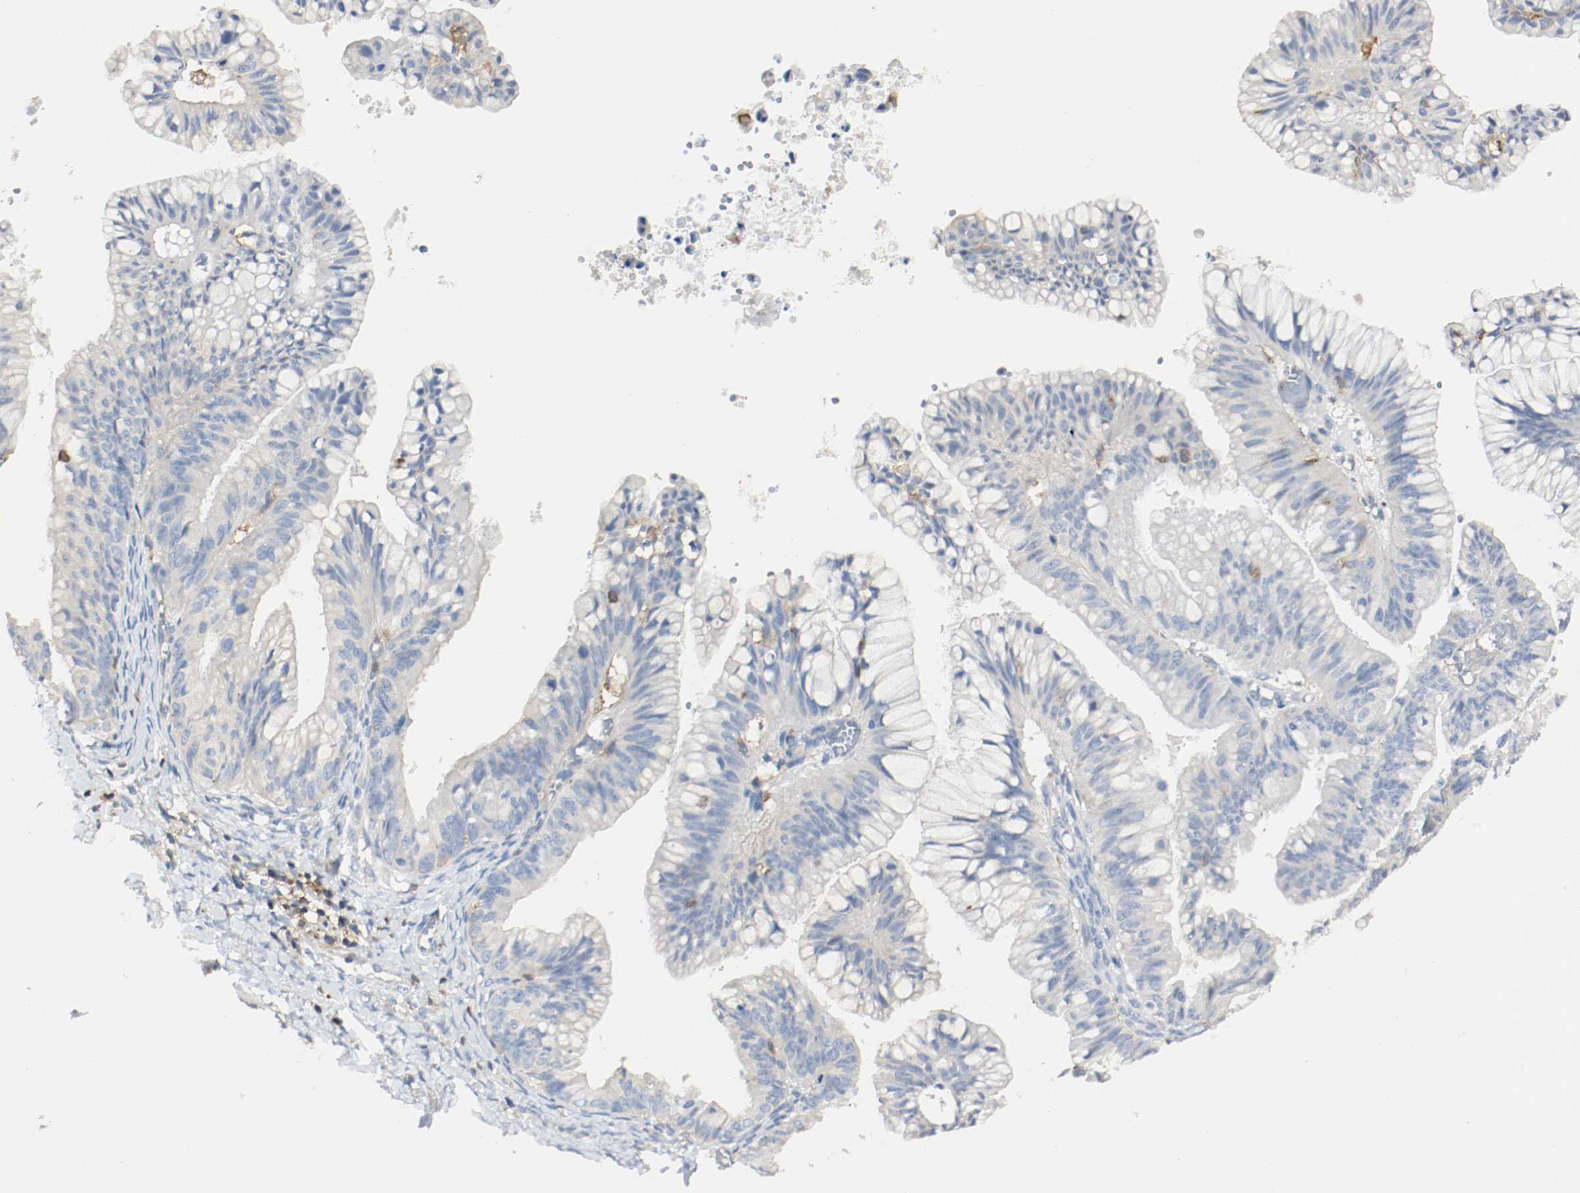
{"staining": {"intensity": "weak", "quantity": "25%-75%", "location": "cytoplasmic/membranous"}, "tissue": "ovarian cancer", "cell_type": "Tumor cells", "image_type": "cancer", "snomed": [{"axis": "morphology", "description": "Cystadenocarcinoma, mucinous, NOS"}, {"axis": "topography", "description": "Ovary"}], "caption": "This is an image of IHC staining of ovarian mucinous cystadenocarcinoma, which shows weak positivity in the cytoplasmic/membranous of tumor cells.", "gene": "ARPC1B", "patient": {"sex": "female", "age": 36}}